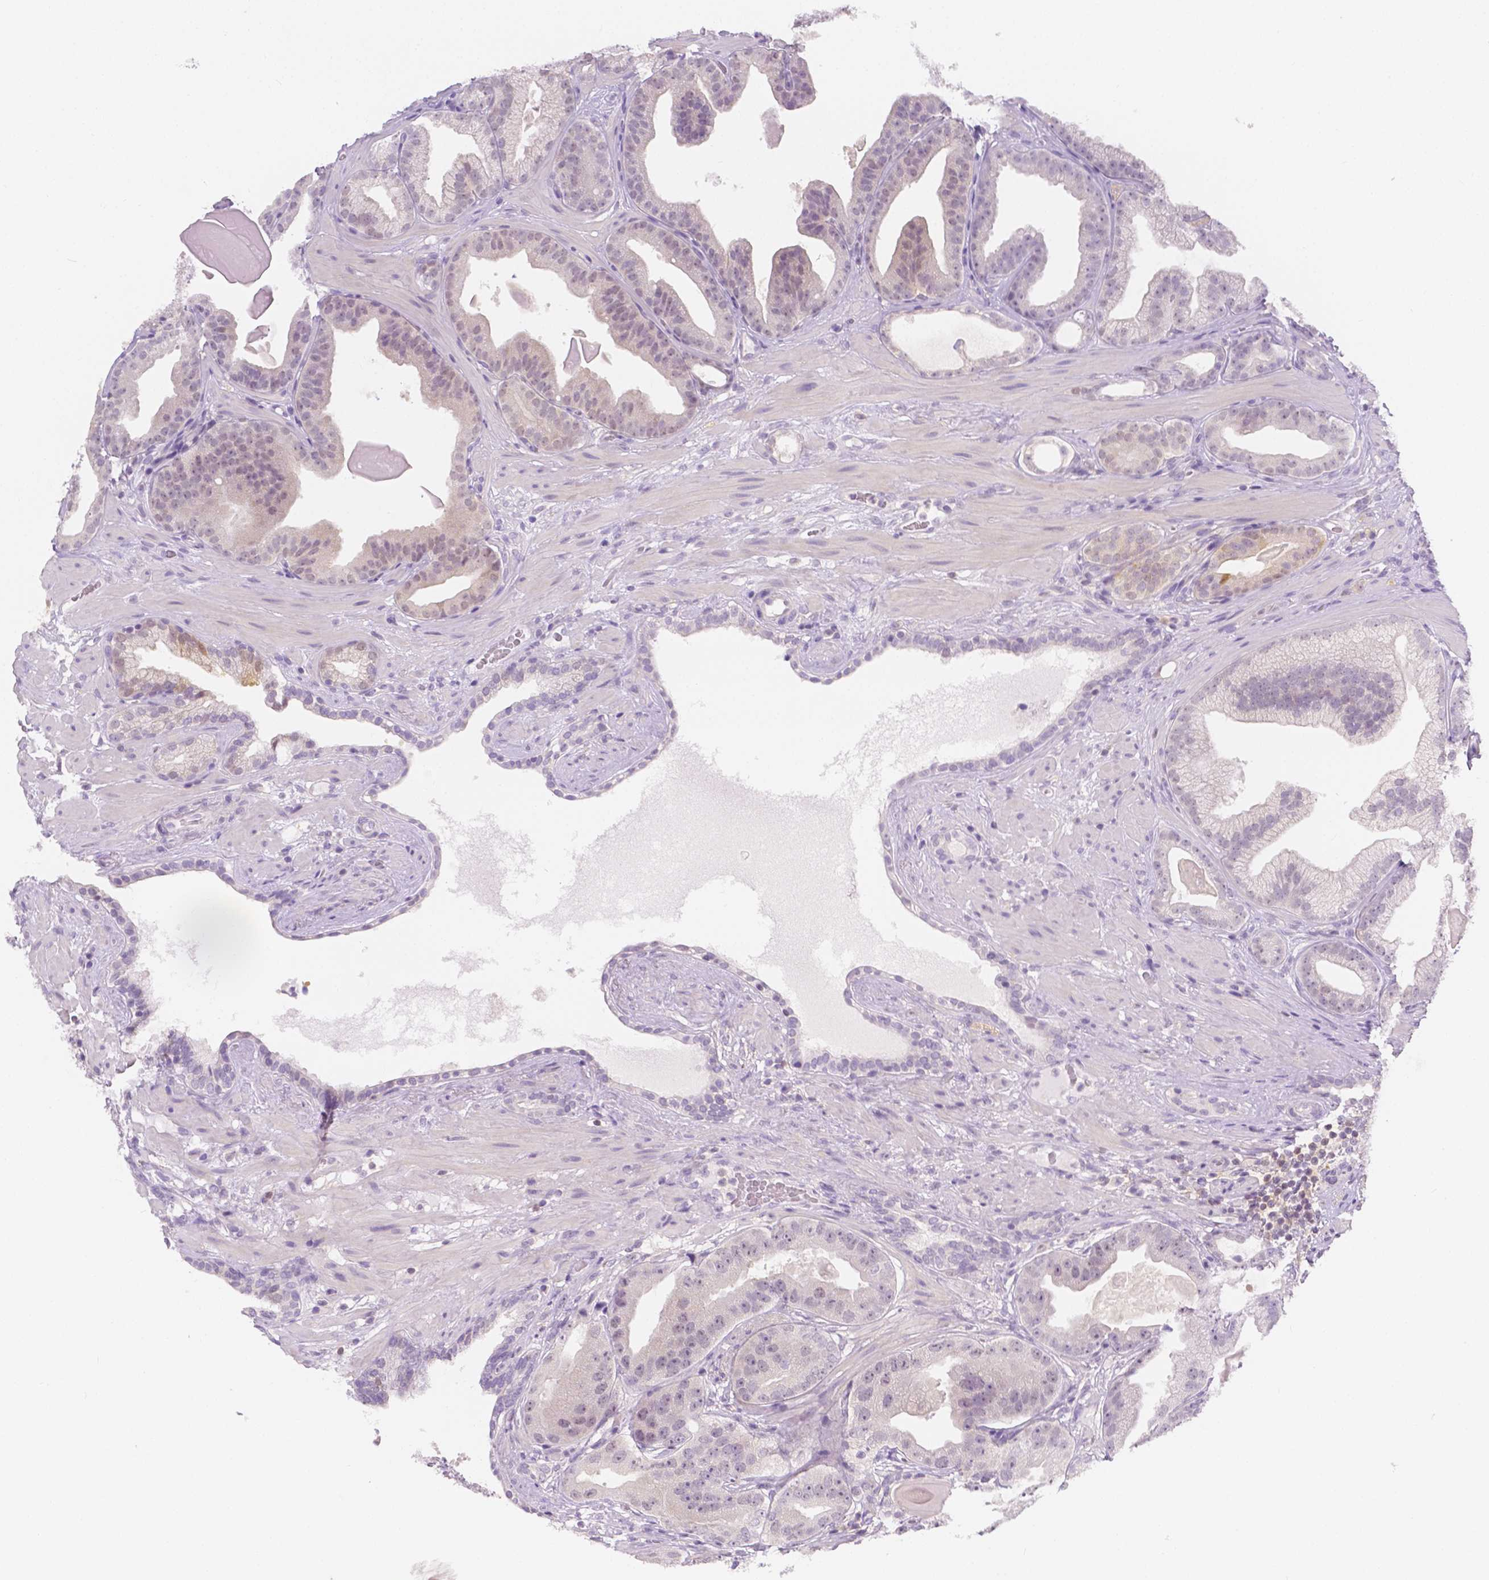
{"staining": {"intensity": "weak", "quantity": "<25%", "location": "cytoplasmic/membranous,nuclear"}, "tissue": "prostate cancer", "cell_type": "Tumor cells", "image_type": "cancer", "snomed": [{"axis": "morphology", "description": "Adenocarcinoma, Low grade"}, {"axis": "topography", "description": "Prostate"}], "caption": "A histopathology image of human prostate adenocarcinoma (low-grade) is negative for staining in tumor cells.", "gene": "SGTB", "patient": {"sex": "male", "age": 57}}